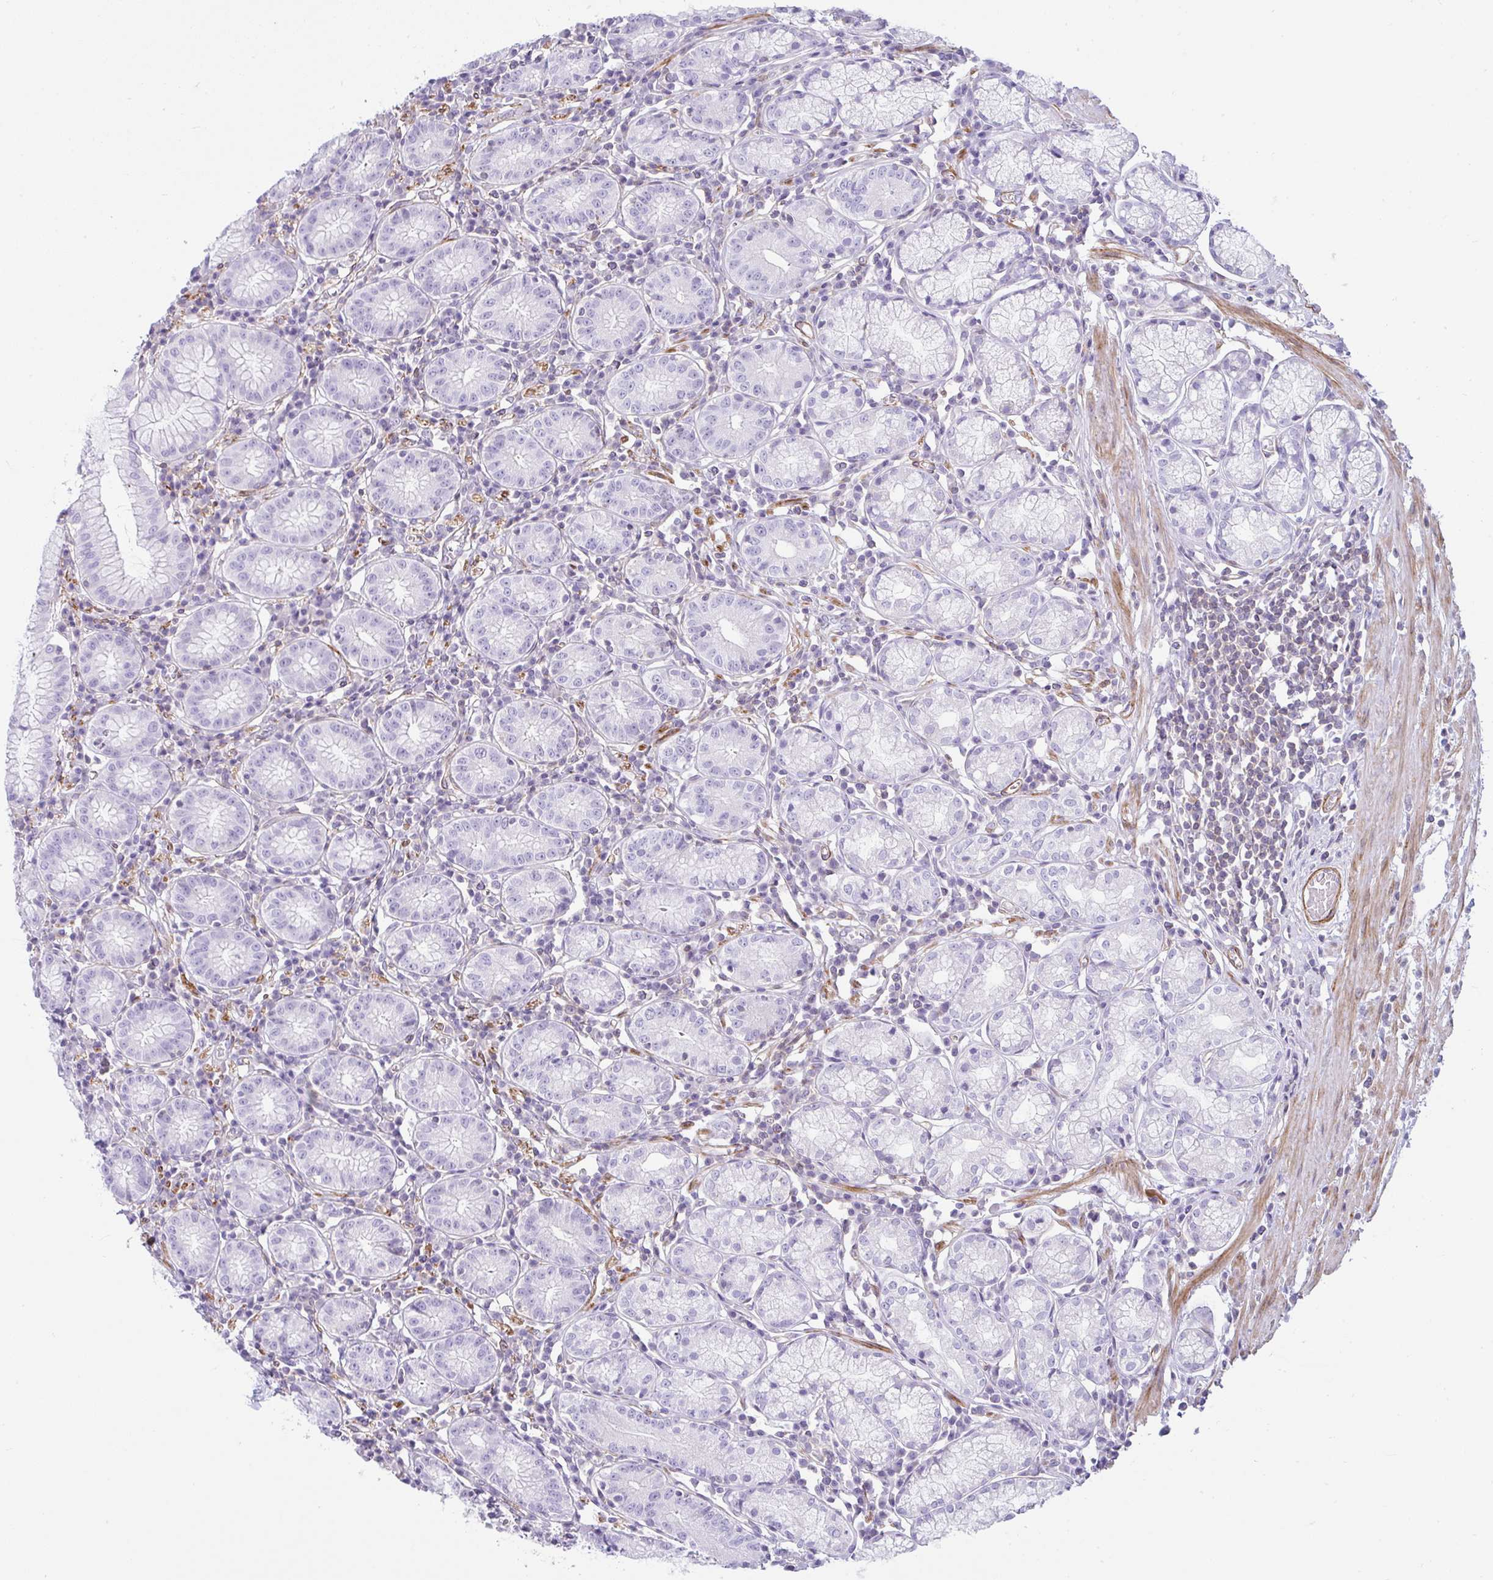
{"staining": {"intensity": "negative", "quantity": "none", "location": "none"}, "tissue": "stomach", "cell_type": "Glandular cells", "image_type": "normal", "snomed": [{"axis": "morphology", "description": "Normal tissue, NOS"}, {"axis": "topography", "description": "Stomach"}], "caption": "The micrograph reveals no staining of glandular cells in unremarkable stomach.", "gene": "CDRT15", "patient": {"sex": "male", "age": 55}}